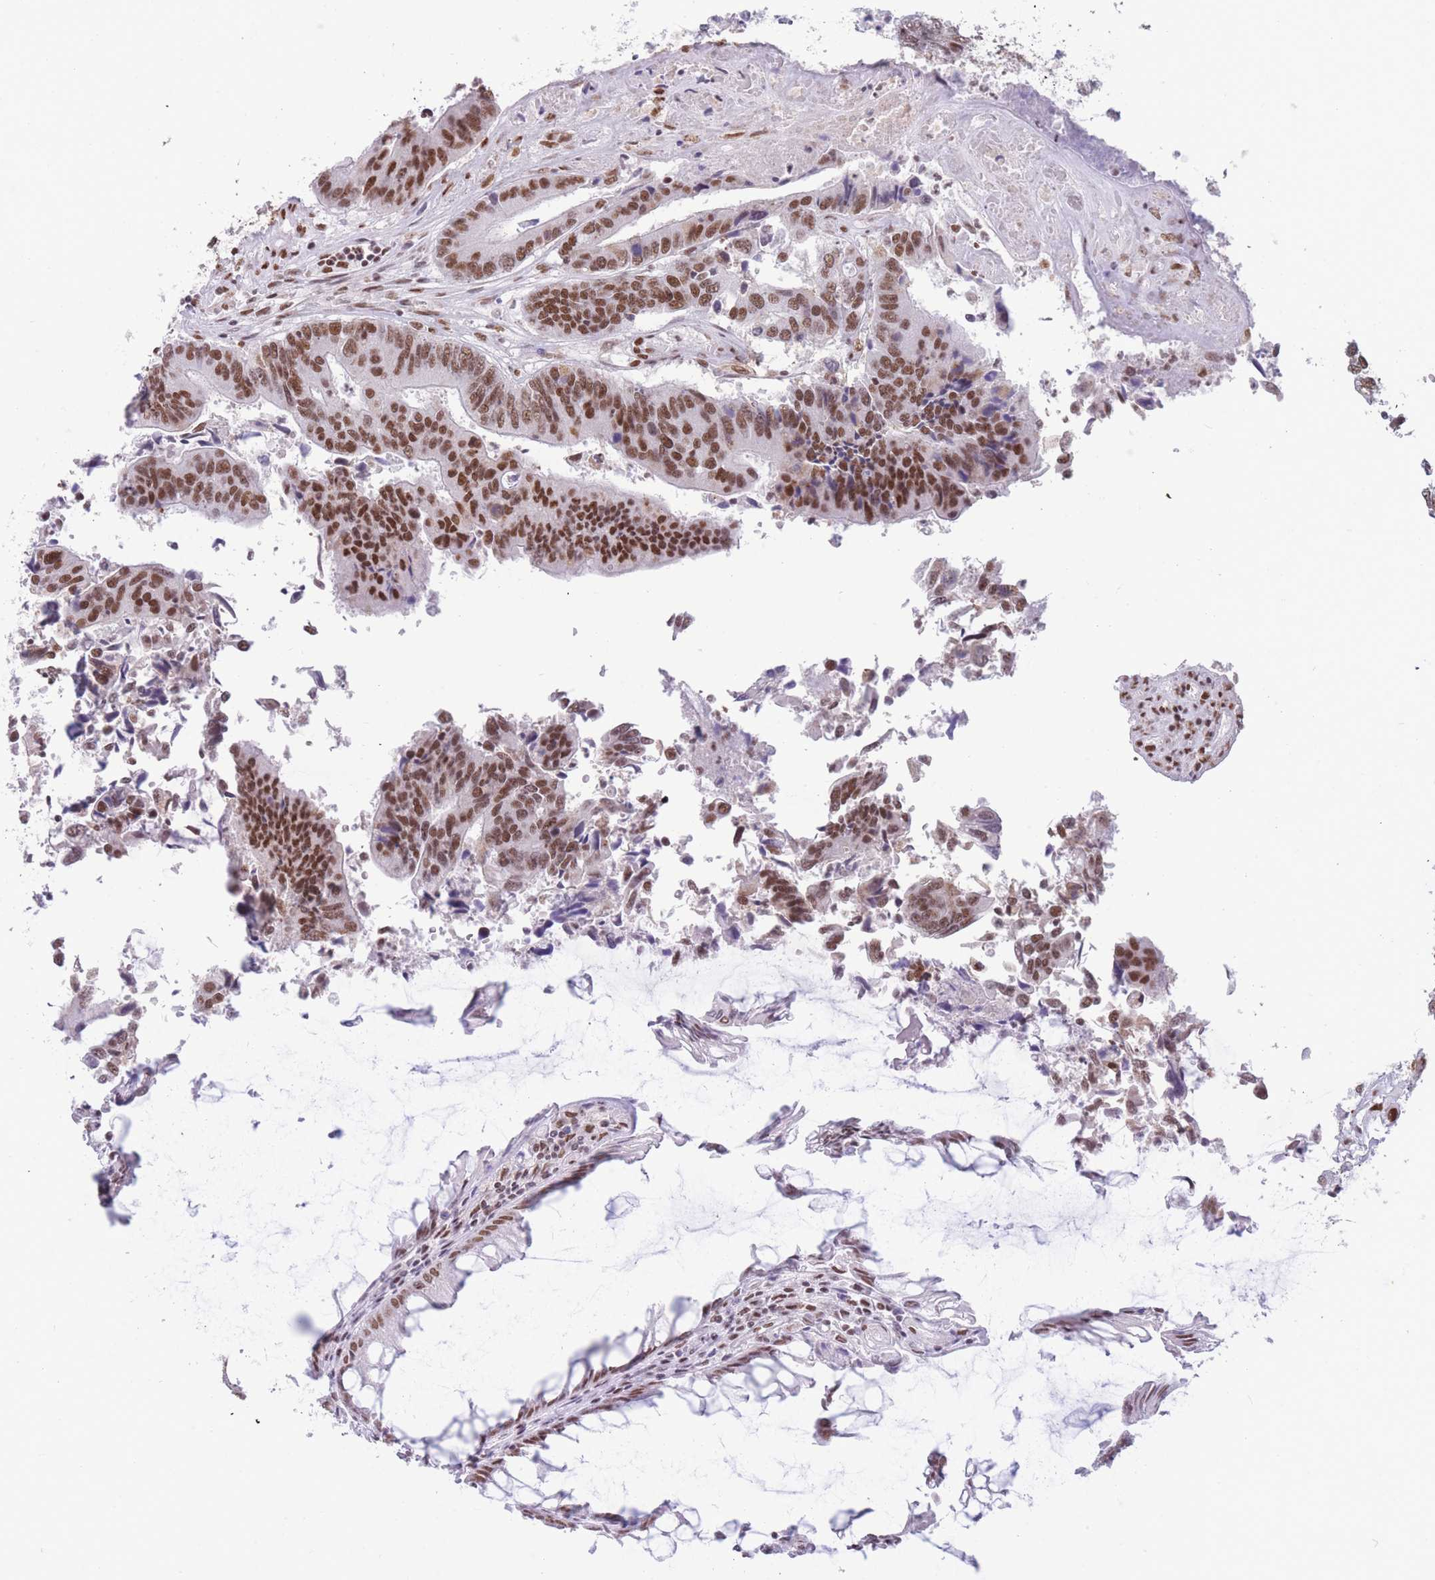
{"staining": {"intensity": "moderate", "quantity": ">75%", "location": "nuclear"}, "tissue": "colorectal cancer", "cell_type": "Tumor cells", "image_type": "cancer", "snomed": [{"axis": "morphology", "description": "Adenocarcinoma, NOS"}, {"axis": "topography", "description": "Colon"}], "caption": "Moderate nuclear expression is present in about >75% of tumor cells in colorectal adenocarcinoma.", "gene": "HNRNPUL1", "patient": {"sex": "female", "age": 67}}